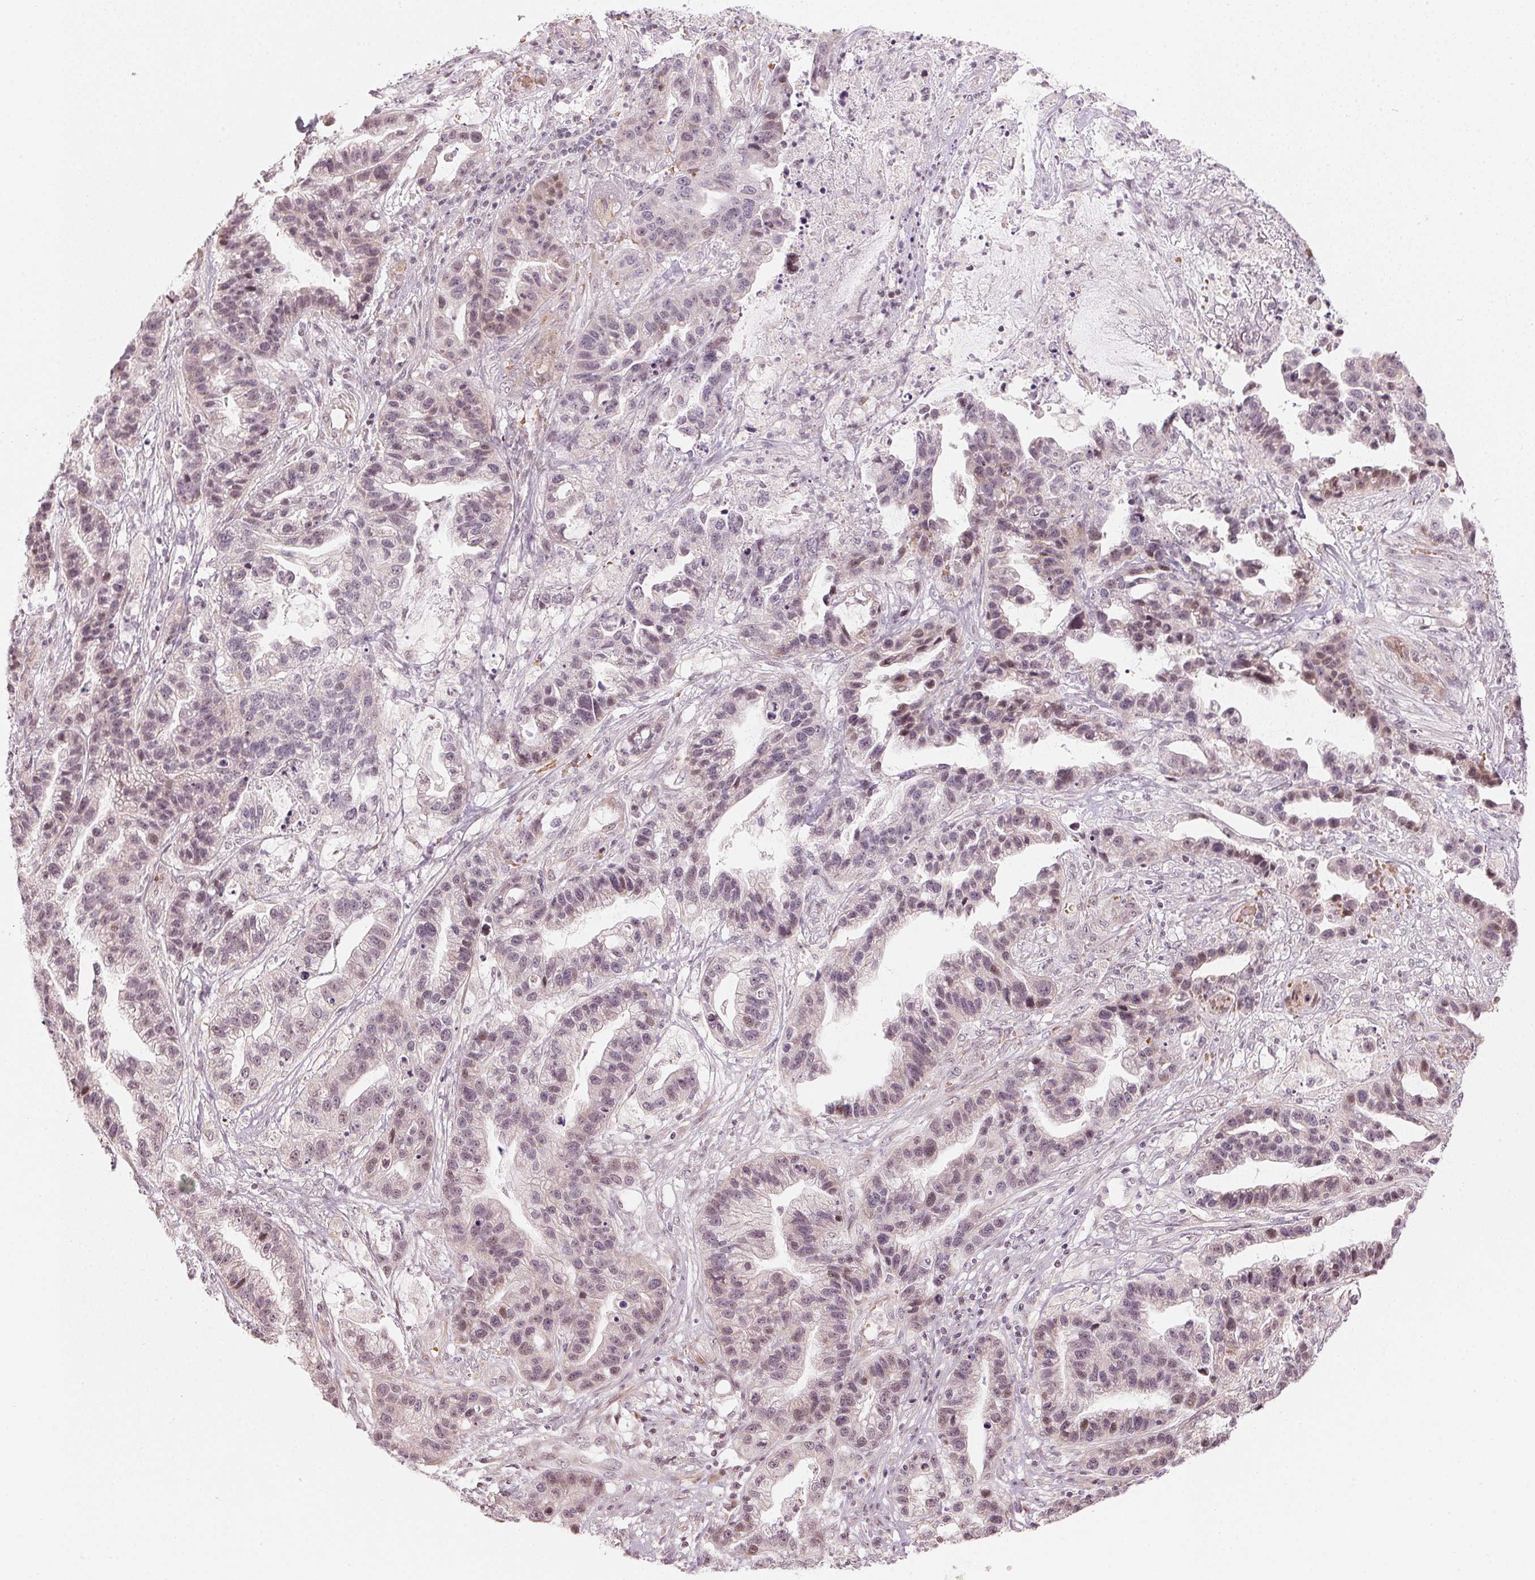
{"staining": {"intensity": "weak", "quantity": "25%-75%", "location": "nuclear"}, "tissue": "stomach cancer", "cell_type": "Tumor cells", "image_type": "cancer", "snomed": [{"axis": "morphology", "description": "Adenocarcinoma, NOS"}, {"axis": "topography", "description": "Stomach"}], "caption": "A brown stain shows weak nuclear staining of a protein in human adenocarcinoma (stomach) tumor cells.", "gene": "KAT6A", "patient": {"sex": "male", "age": 83}}